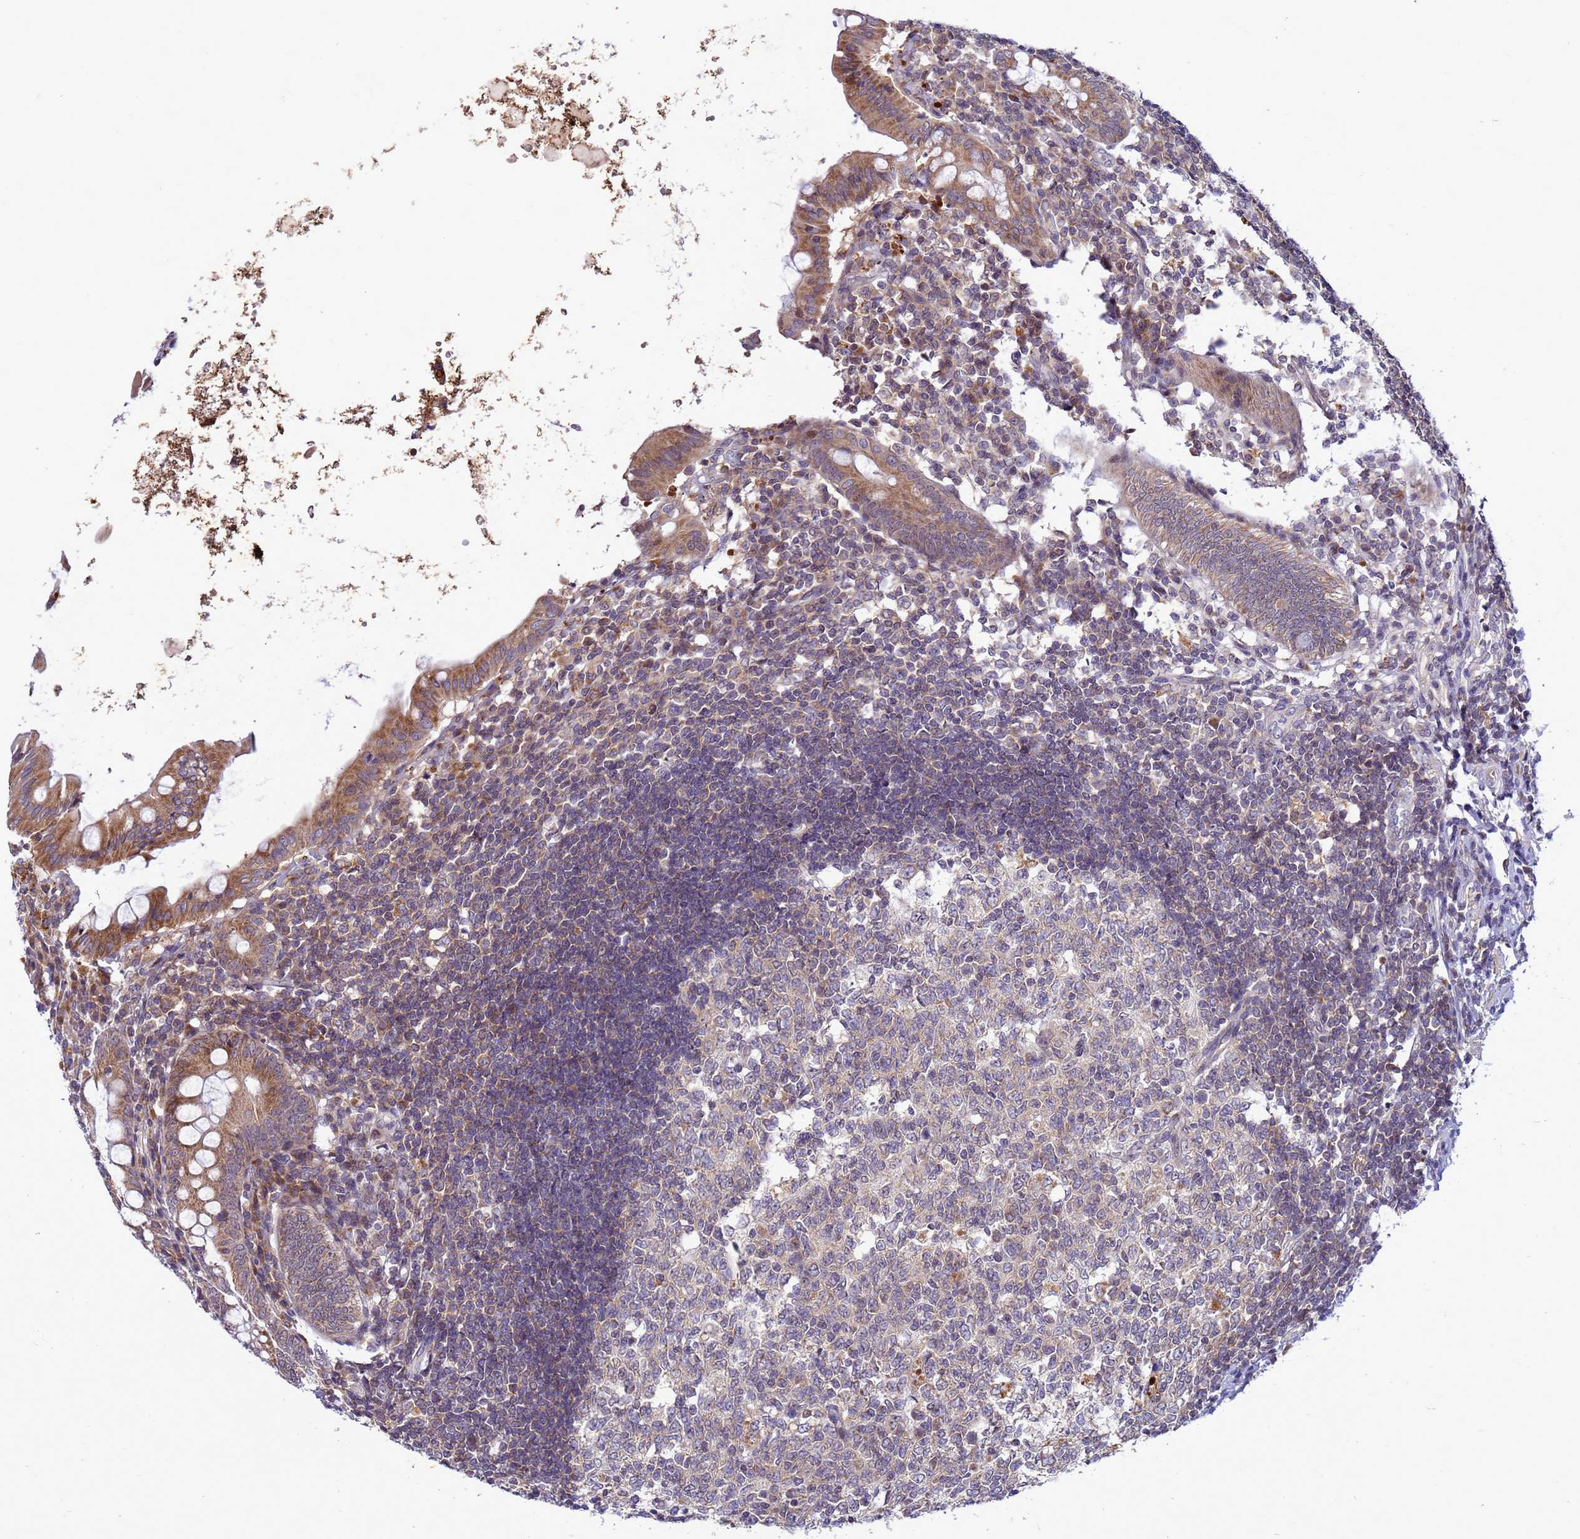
{"staining": {"intensity": "moderate", "quantity": ">75%", "location": "cytoplasmic/membranous"}, "tissue": "appendix", "cell_type": "Glandular cells", "image_type": "normal", "snomed": [{"axis": "morphology", "description": "Normal tissue, NOS"}, {"axis": "topography", "description": "Appendix"}], "caption": "High-magnification brightfield microscopy of benign appendix stained with DAB (brown) and counterstained with hematoxylin (blue). glandular cells exhibit moderate cytoplasmic/membranous expression is appreciated in approximately>75% of cells. The staining is performed using DAB brown chromogen to label protein expression. The nuclei are counter-stained blue using hematoxylin.", "gene": "C12orf43", "patient": {"sex": "female", "age": 54}}